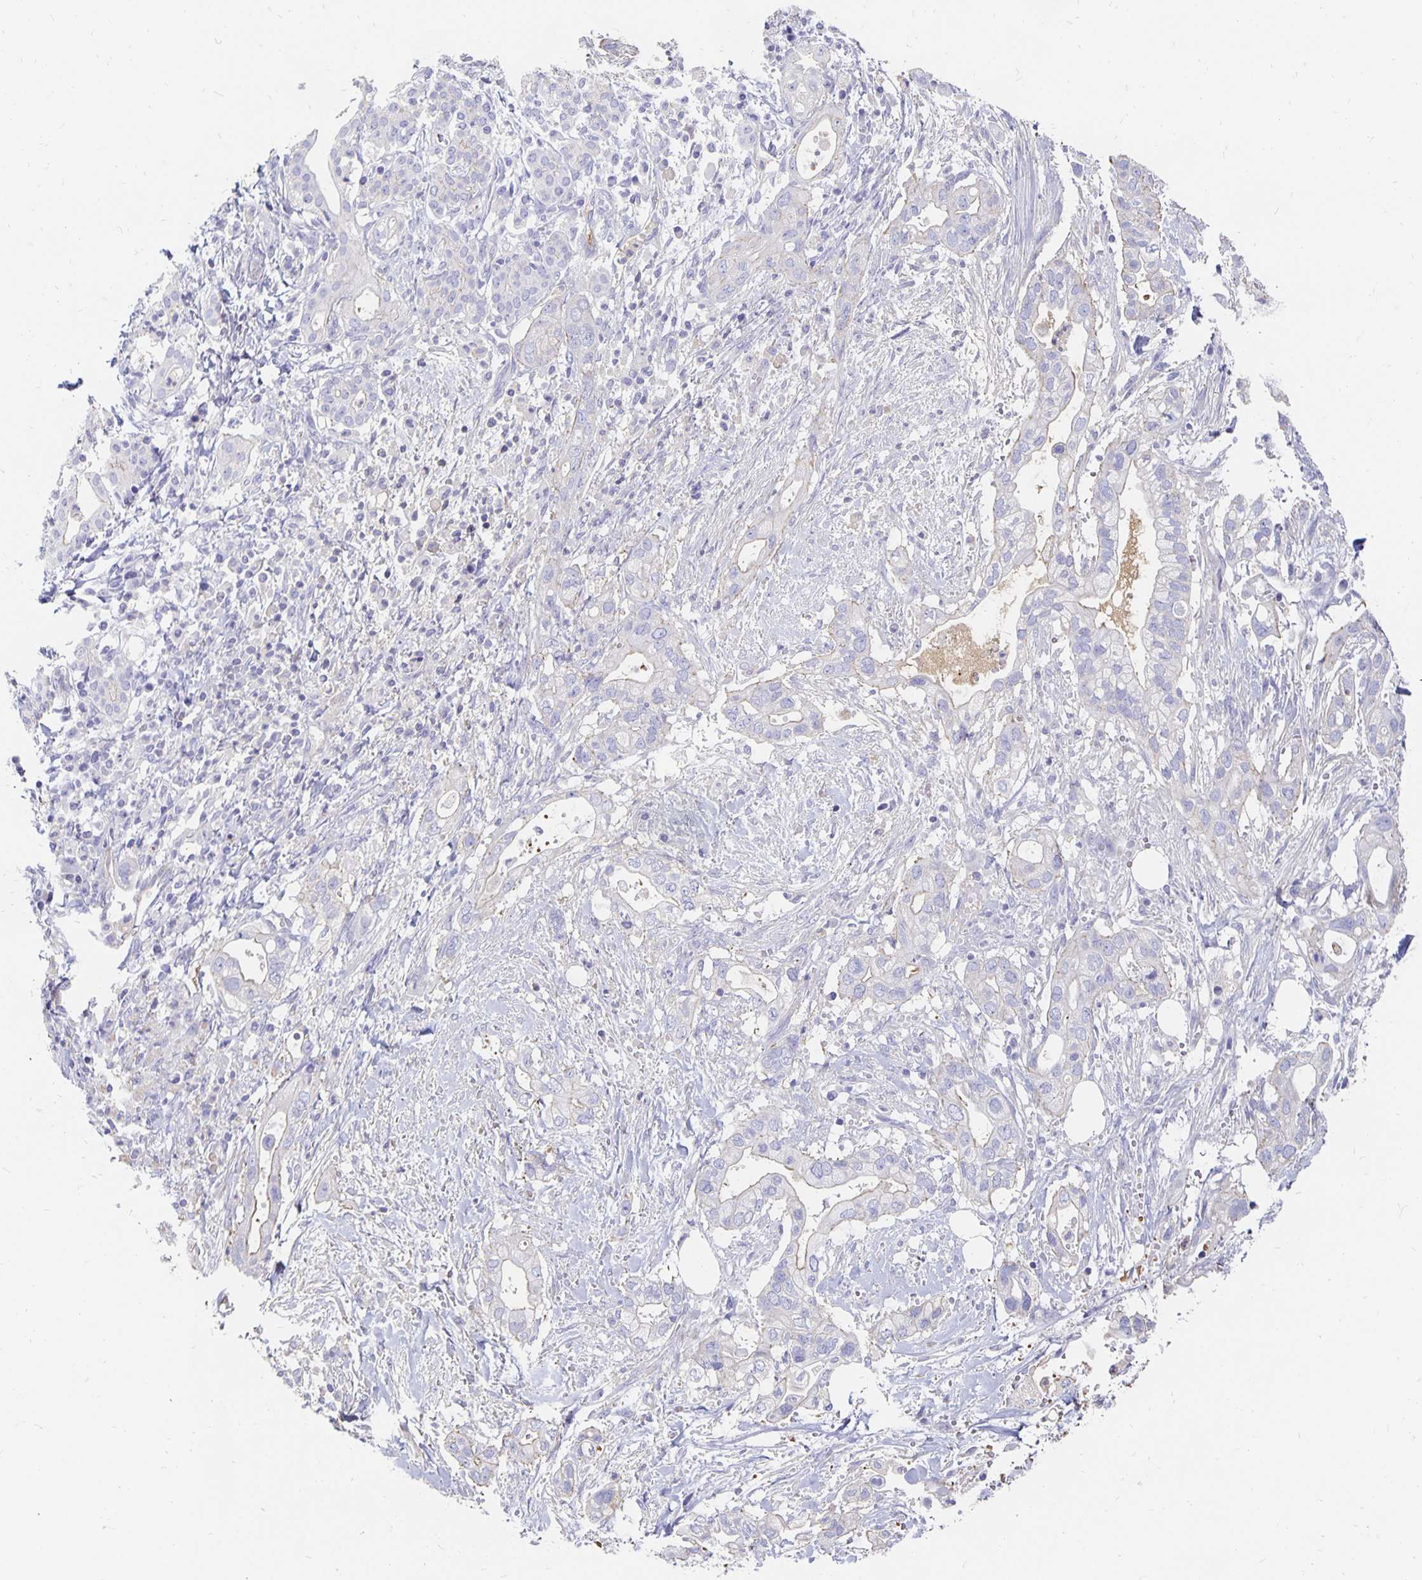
{"staining": {"intensity": "negative", "quantity": "none", "location": "none"}, "tissue": "pancreatic cancer", "cell_type": "Tumor cells", "image_type": "cancer", "snomed": [{"axis": "morphology", "description": "Adenocarcinoma, NOS"}, {"axis": "topography", "description": "Pancreas"}], "caption": "This is an IHC histopathology image of human pancreatic cancer (adenocarcinoma). There is no positivity in tumor cells.", "gene": "APOB", "patient": {"sex": "male", "age": 44}}